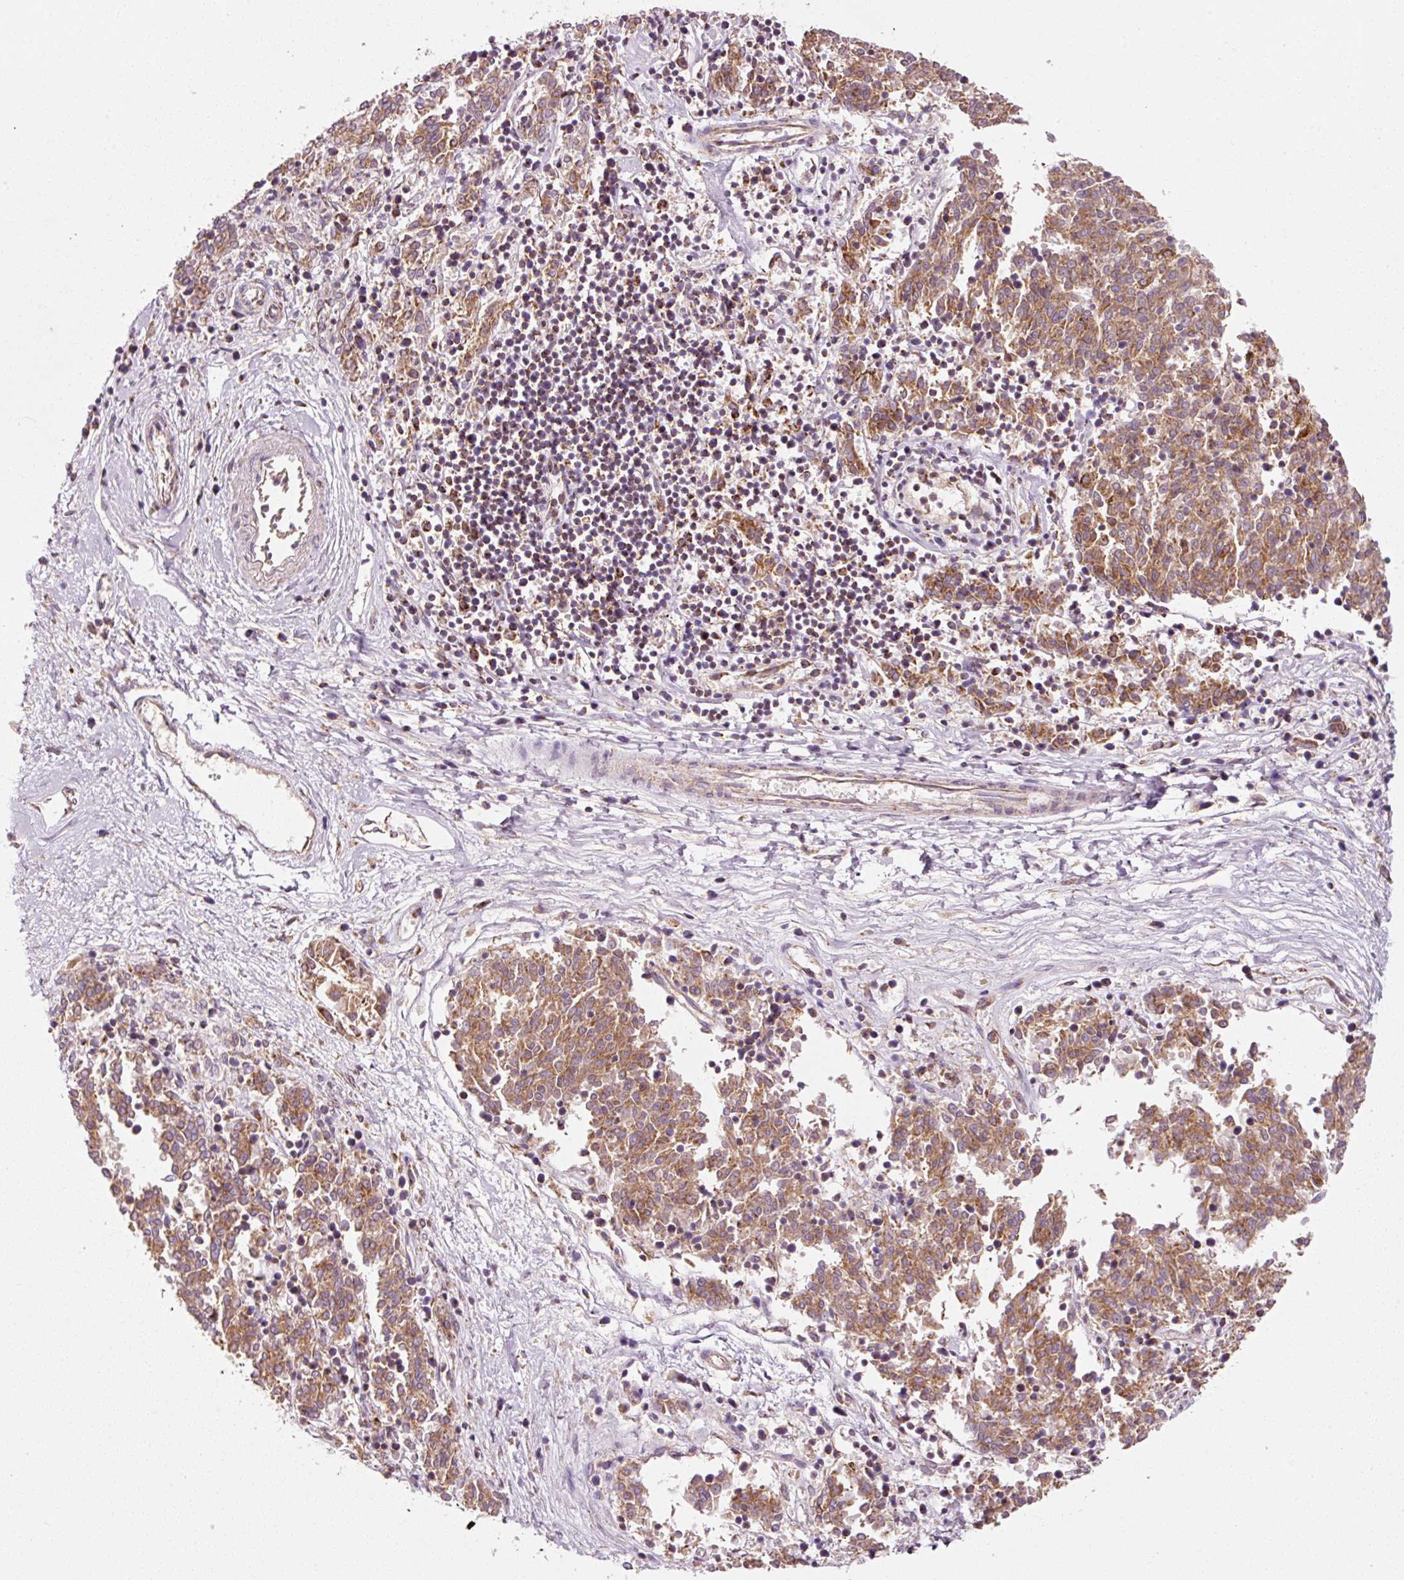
{"staining": {"intensity": "strong", "quantity": ">75%", "location": "cytoplasmic/membranous"}, "tissue": "melanoma", "cell_type": "Tumor cells", "image_type": "cancer", "snomed": [{"axis": "morphology", "description": "Malignant melanoma, NOS"}, {"axis": "topography", "description": "Skin"}], "caption": "Melanoma tissue reveals strong cytoplasmic/membranous staining in about >75% of tumor cells", "gene": "NDUFB4", "patient": {"sex": "female", "age": 72}}